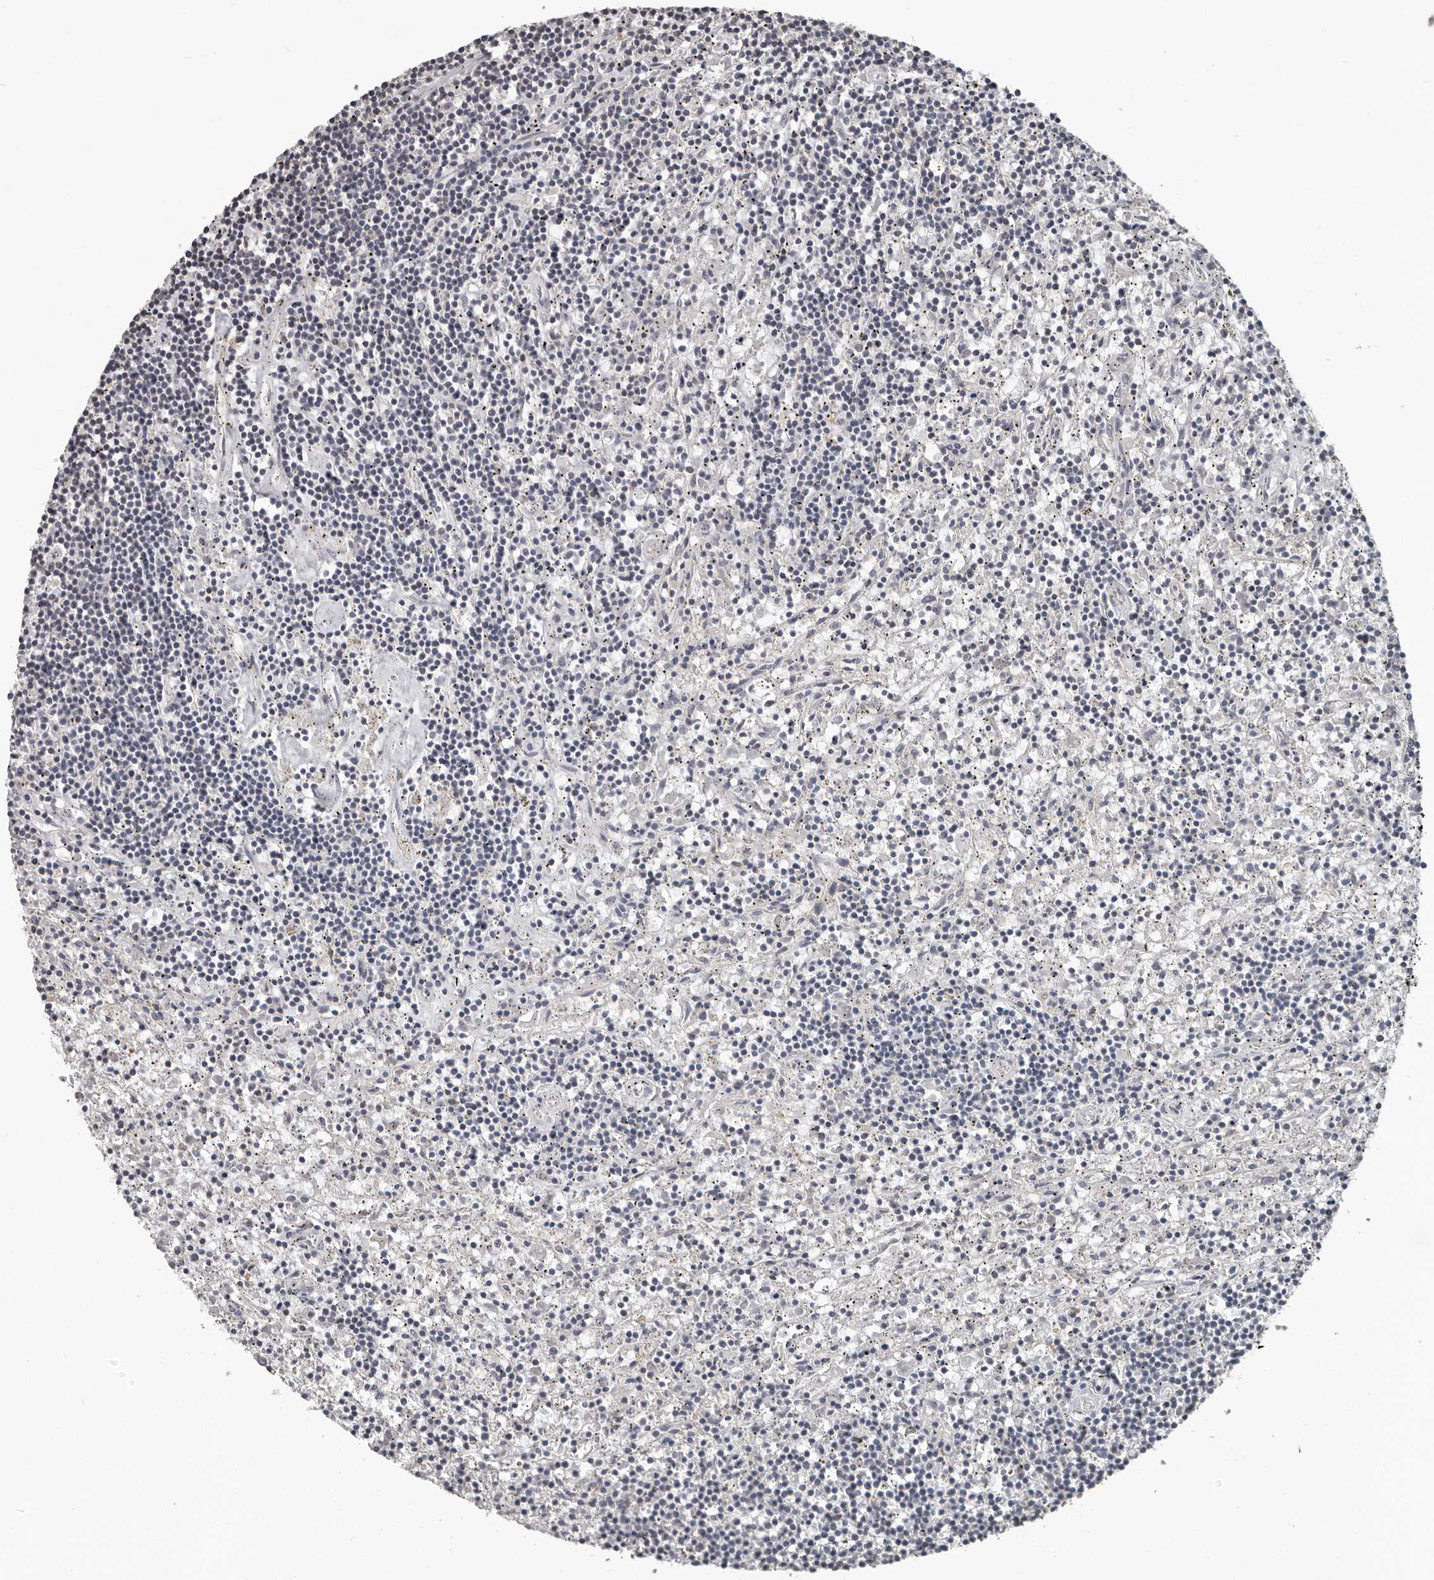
{"staining": {"intensity": "negative", "quantity": "none", "location": "none"}, "tissue": "lymphoma", "cell_type": "Tumor cells", "image_type": "cancer", "snomed": [{"axis": "morphology", "description": "Malignant lymphoma, non-Hodgkin's type, Low grade"}, {"axis": "topography", "description": "Spleen"}], "caption": "An immunohistochemistry (IHC) micrograph of low-grade malignant lymphoma, non-Hodgkin's type is shown. There is no staining in tumor cells of low-grade malignant lymphoma, non-Hodgkin's type.", "gene": "CA6", "patient": {"sex": "male", "age": 76}}